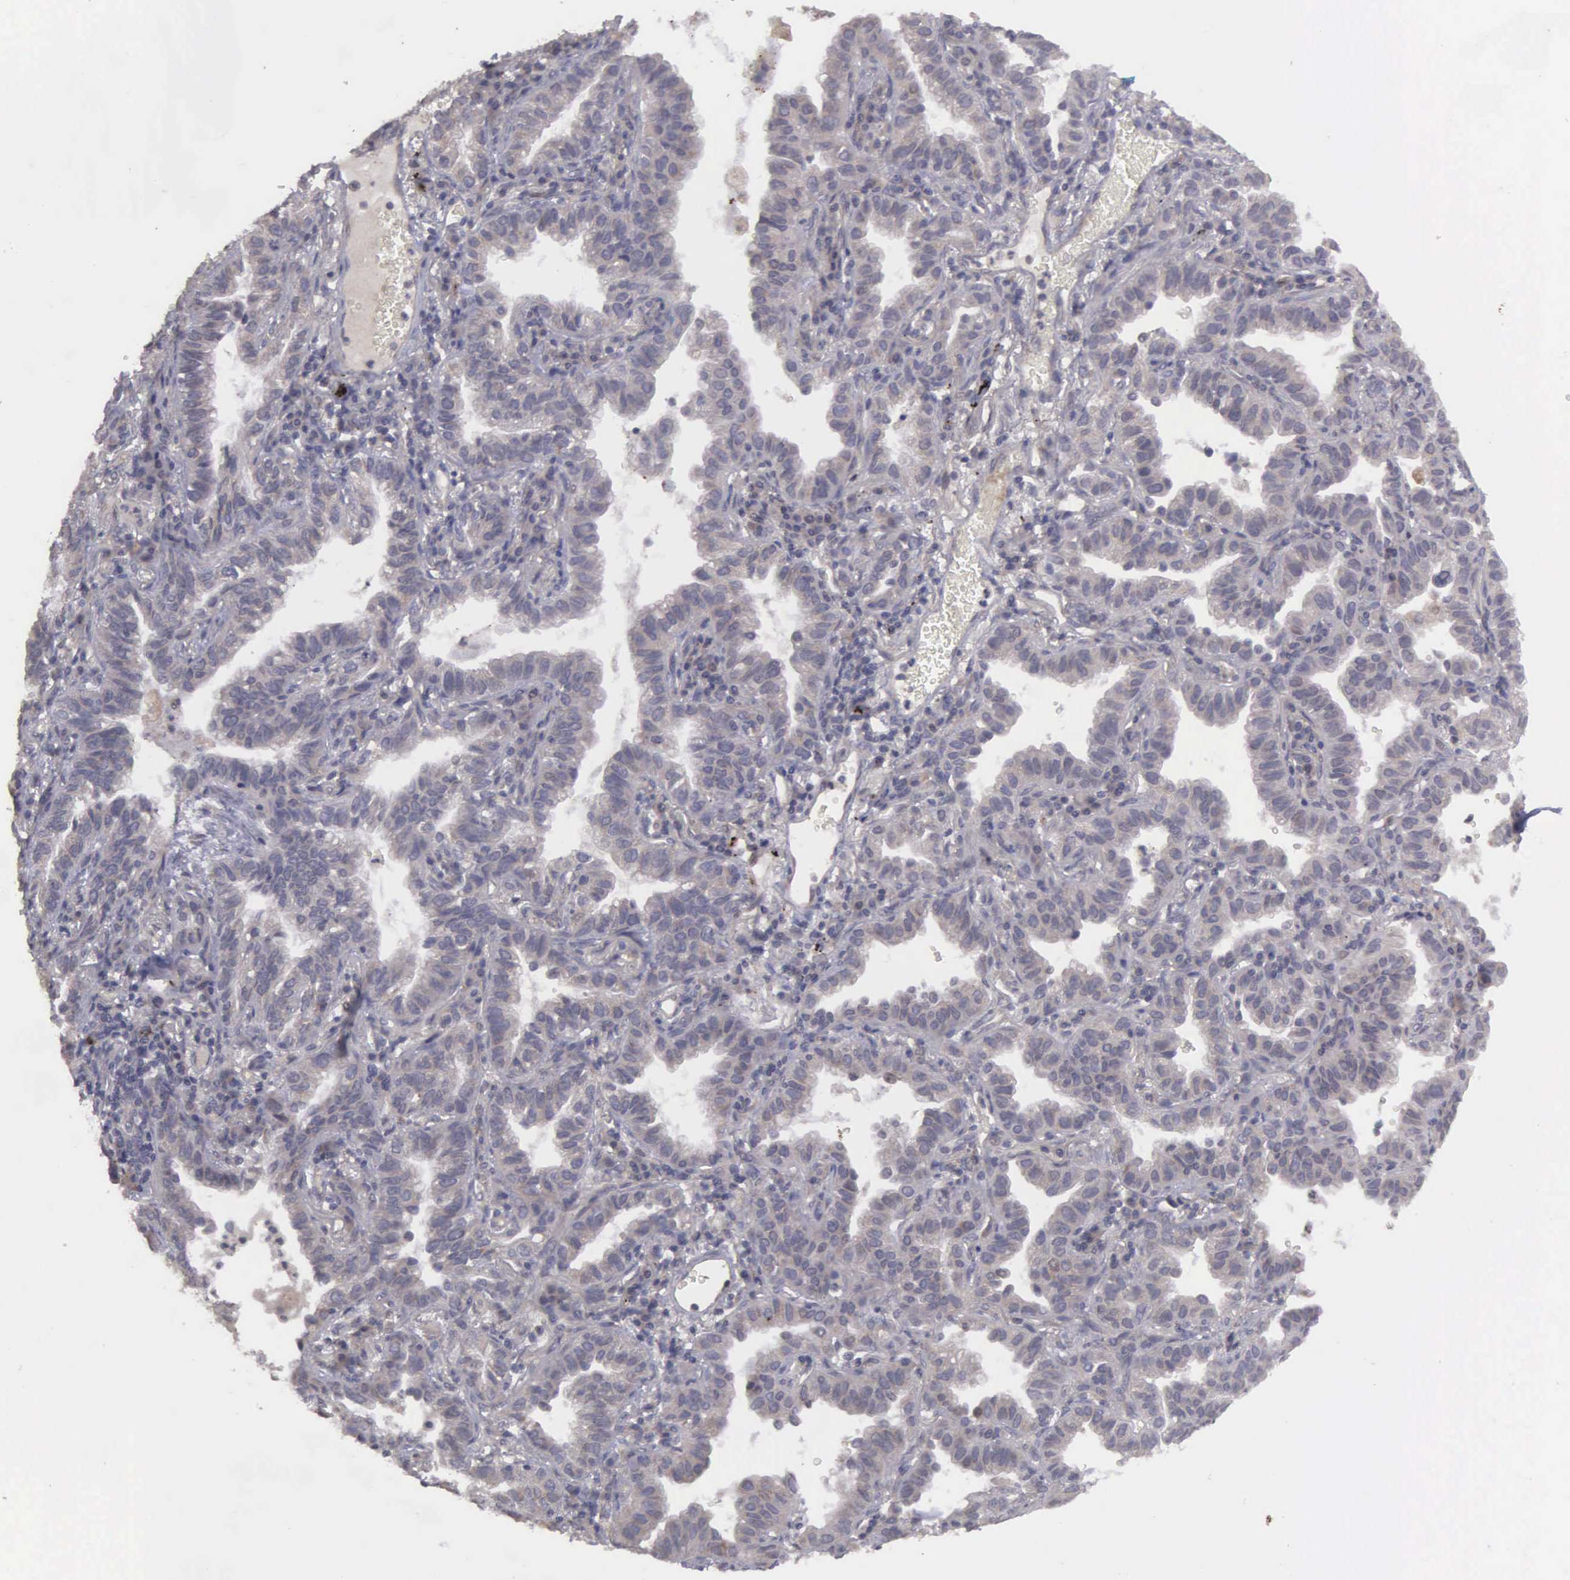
{"staining": {"intensity": "negative", "quantity": "none", "location": "none"}, "tissue": "lung cancer", "cell_type": "Tumor cells", "image_type": "cancer", "snomed": [{"axis": "morphology", "description": "Adenocarcinoma, NOS"}, {"axis": "topography", "description": "Lung"}], "caption": "Tumor cells are negative for brown protein staining in lung cancer.", "gene": "RTL10", "patient": {"sex": "female", "age": 50}}